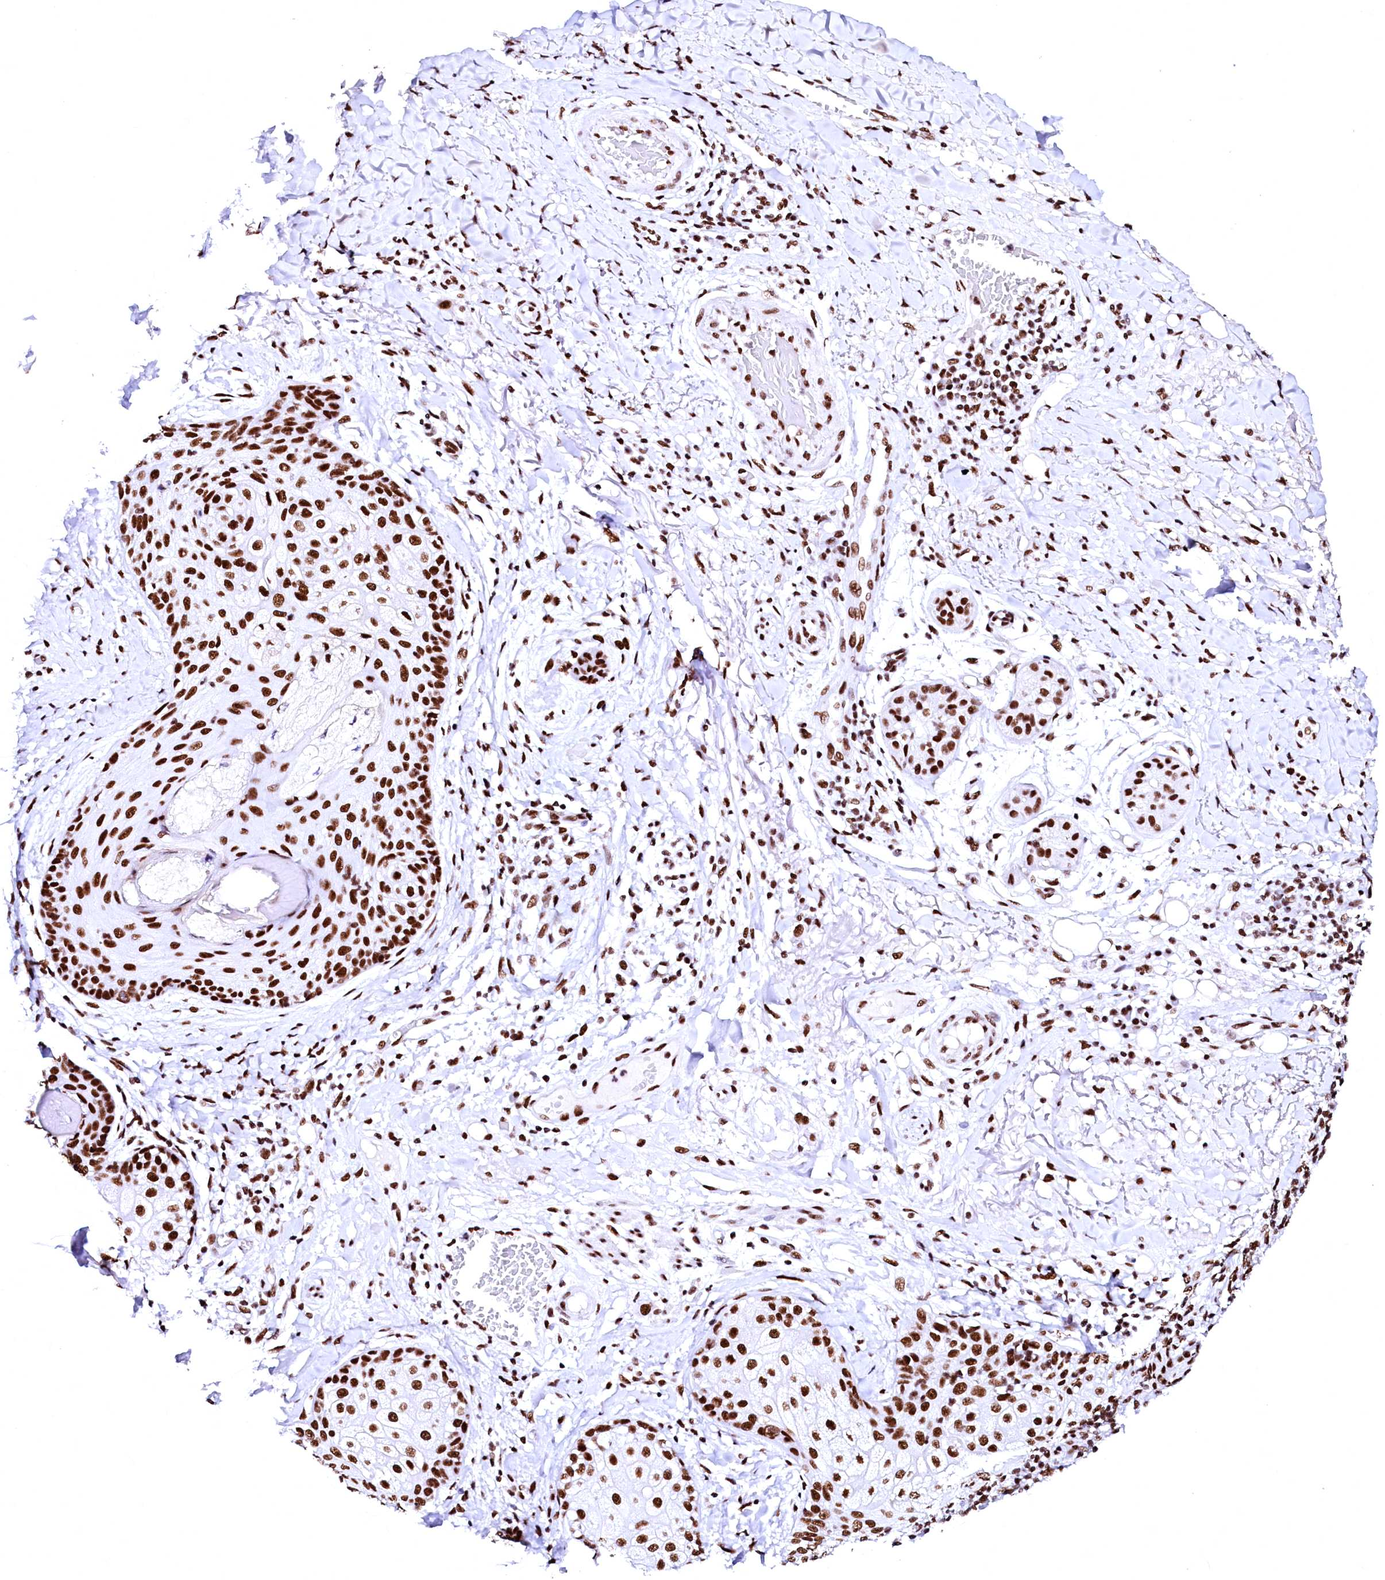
{"staining": {"intensity": "strong", "quantity": ">75%", "location": "nuclear"}, "tissue": "skin cancer", "cell_type": "Tumor cells", "image_type": "cancer", "snomed": [{"axis": "morphology", "description": "Squamous cell carcinoma, NOS"}, {"axis": "topography", "description": "Skin"}], "caption": "DAB immunohistochemical staining of skin cancer reveals strong nuclear protein positivity in approximately >75% of tumor cells.", "gene": "CPSF6", "patient": {"sex": "female", "age": 88}}